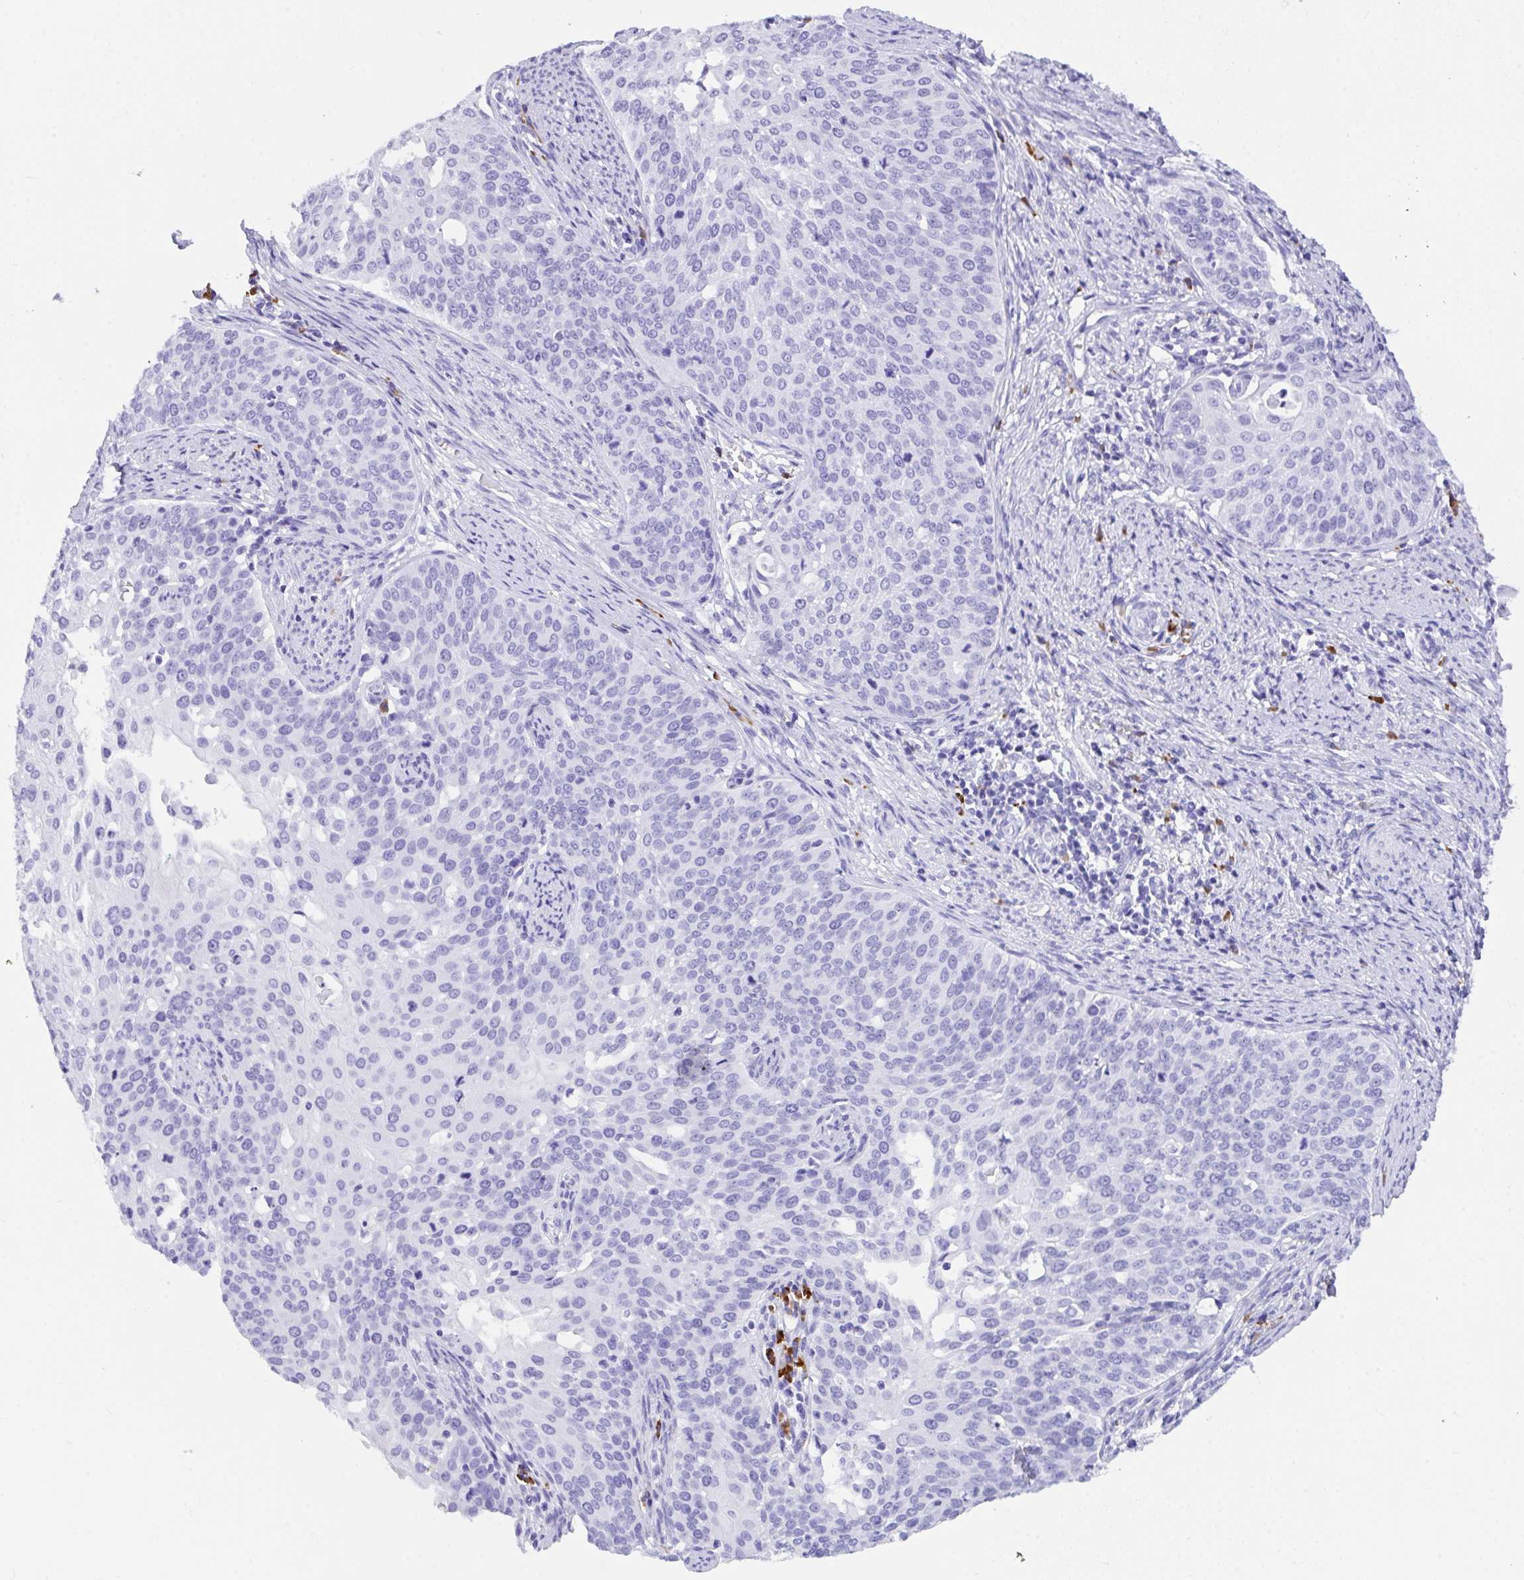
{"staining": {"intensity": "negative", "quantity": "none", "location": "none"}, "tissue": "cervical cancer", "cell_type": "Tumor cells", "image_type": "cancer", "snomed": [{"axis": "morphology", "description": "Squamous cell carcinoma, NOS"}, {"axis": "topography", "description": "Cervix"}], "caption": "High power microscopy micrograph of an IHC micrograph of cervical cancer (squamous cell carcinoma), revealing no significant staining in tumor cells.", "gene": "BEST4", "patient": {"sex": "female", "age": 44}}